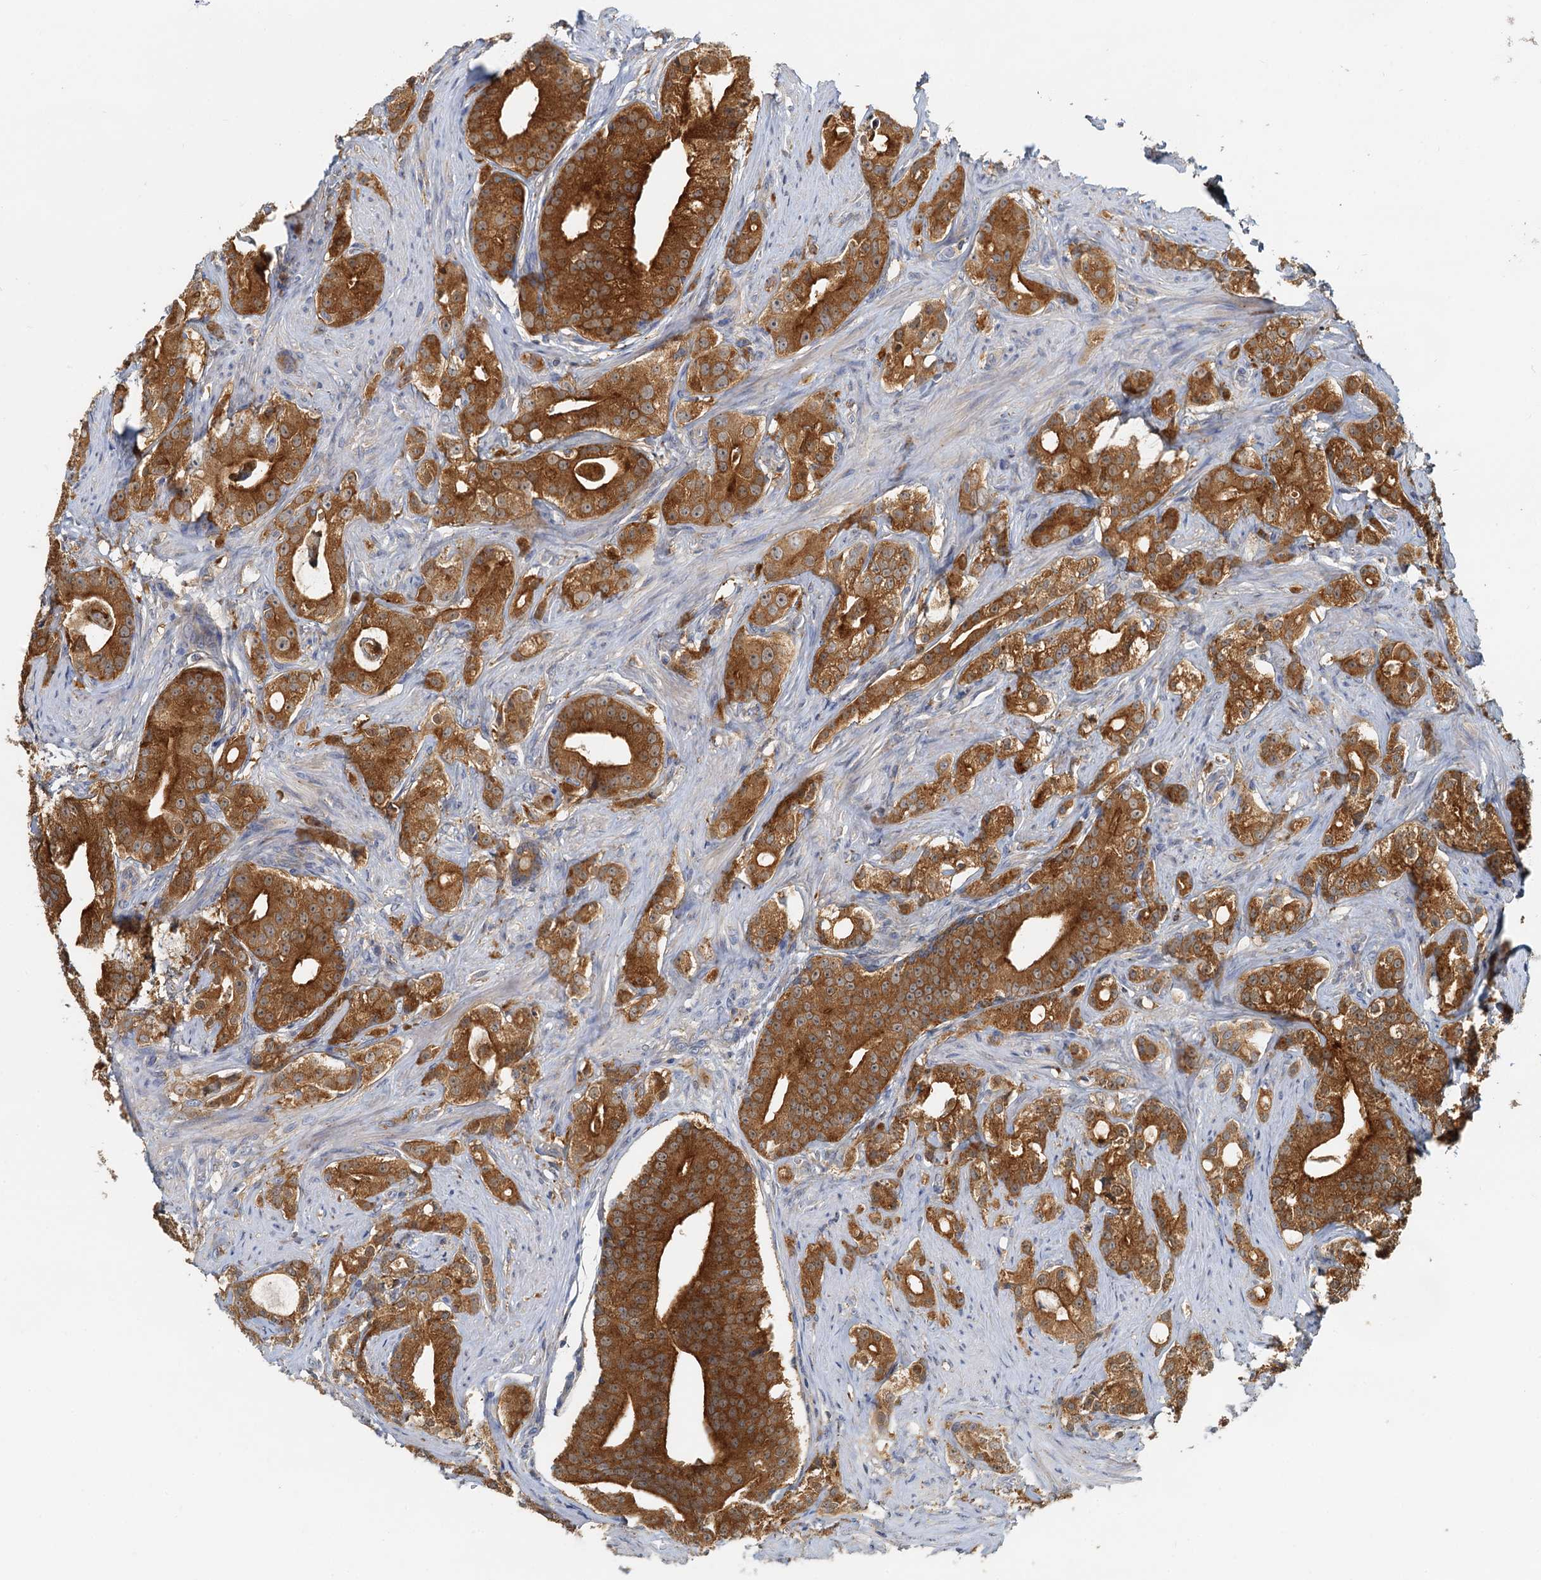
{"staining": {"intensity": "strong", "quantity": ">75%", "location": "cytoplasmic/membranous"}, "tissue": "prostate cancer", "cell_type": "Tumor cells", "image_type": "cancer", "snomed": [{"axis": "morphology", "description": "Adenocarcinoma, Low grade"}, {"axis": "topography", "description": "Prostate"}], "caption": "Prostate cancer (low-grade adenocarcinoma) tissue reveals strong cytoplasmic/membranous expression in approximately >75% of tumor cells, visualized by immunohistochemistry.", "gene": "TOLLIP", "patient": {"sex": "male", "age": 71}}